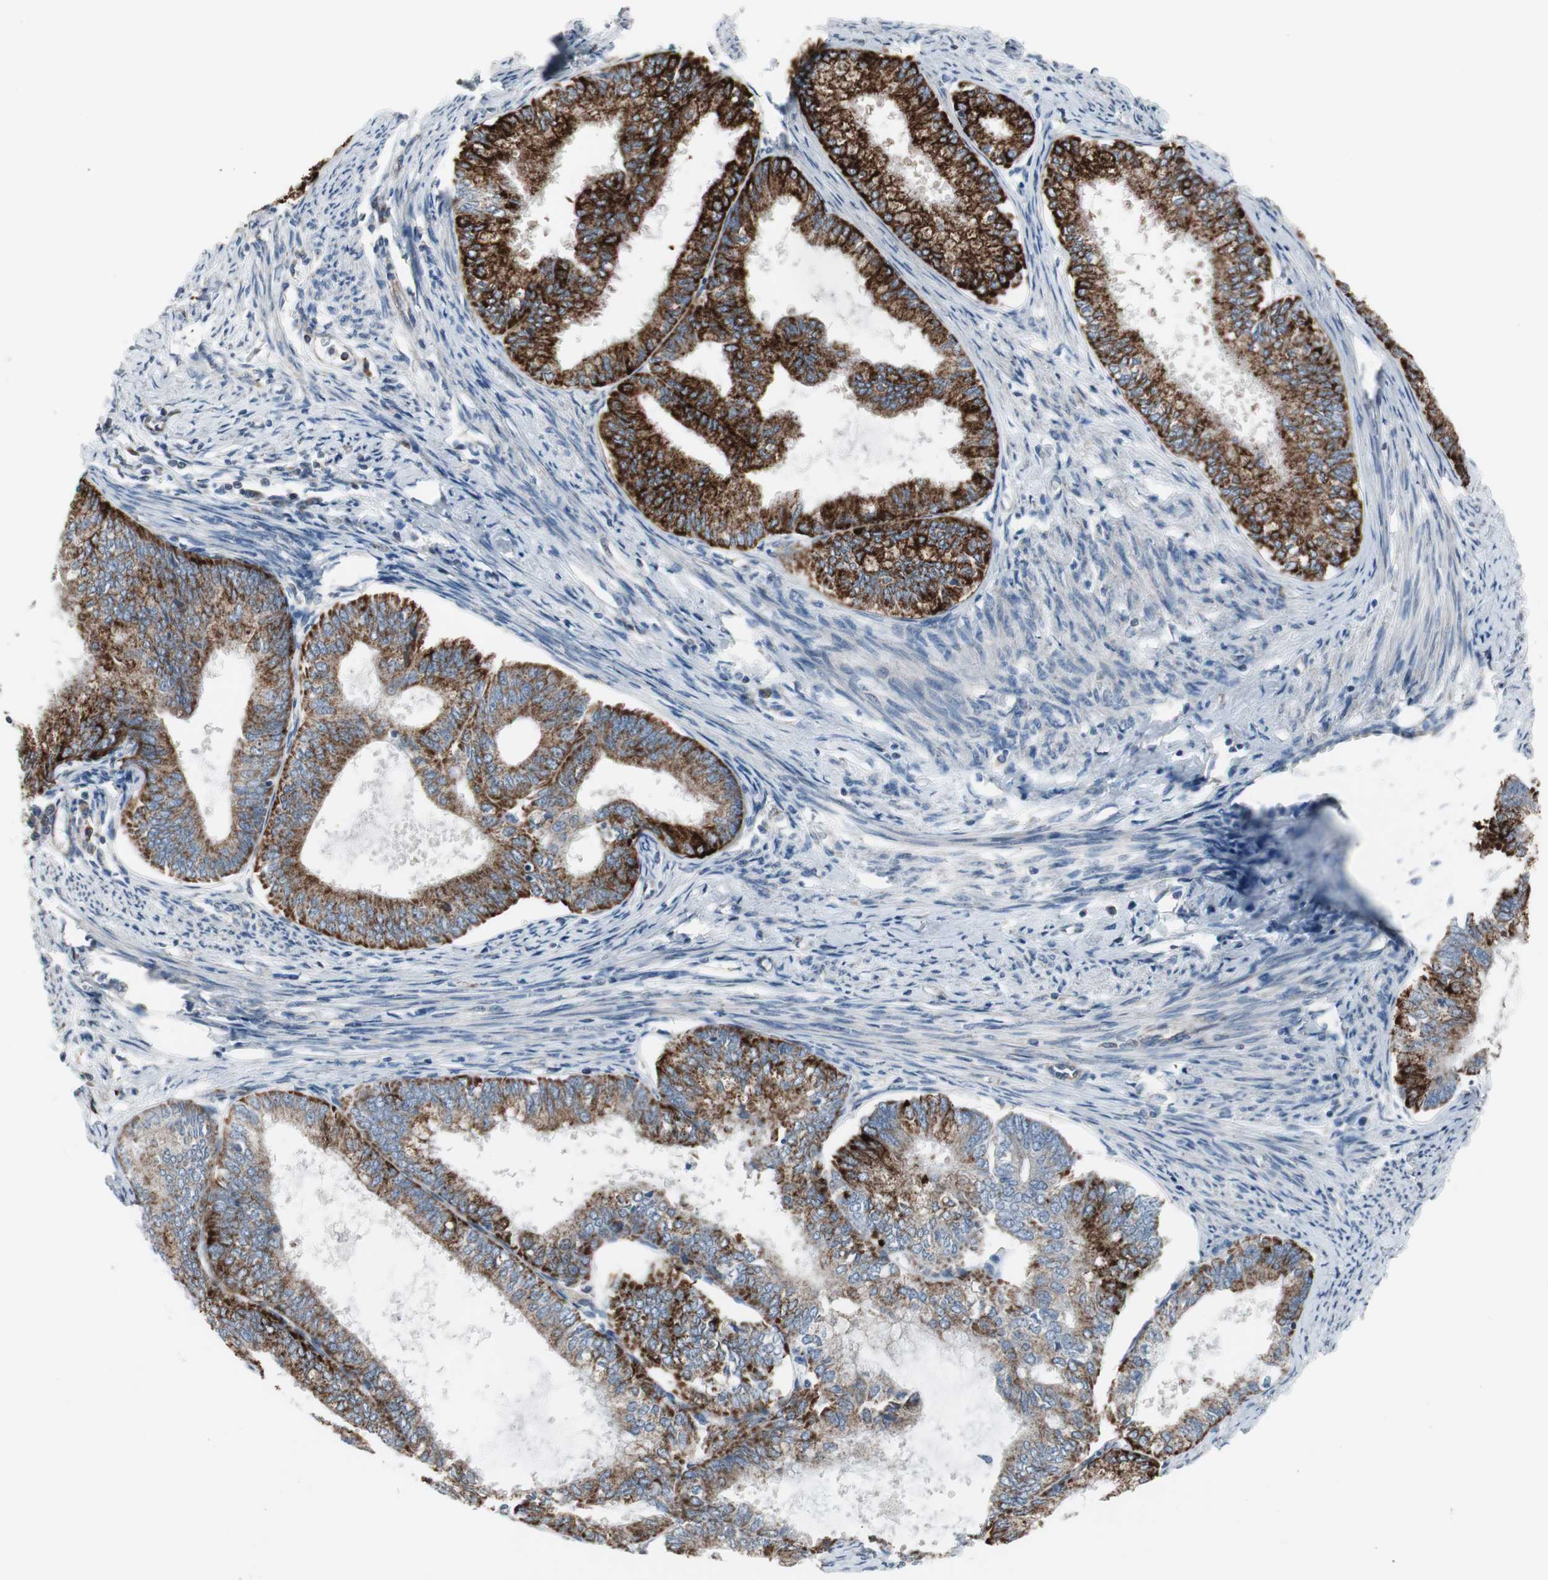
{"staining": {"intensity": "moderate", "quantity": ">75%", "location": "cytoplasmic/membranous"}, "tissue": "endometrial cancer", "cell_type": "Tumor cells", "image_type": "cancer", "snomed": [{"axis": "morphology", "description": "Adenocarcinoma, NOS"}, {"axis": "topography", "description": "Endometrium"}], "caption": "A brown stain labels moderate cytoplasmic/membranous staining of a protein in human endometrial cancer tumor cells.", "gene": "CPT1A", "patient": {"sex": "female", "age": 86}}